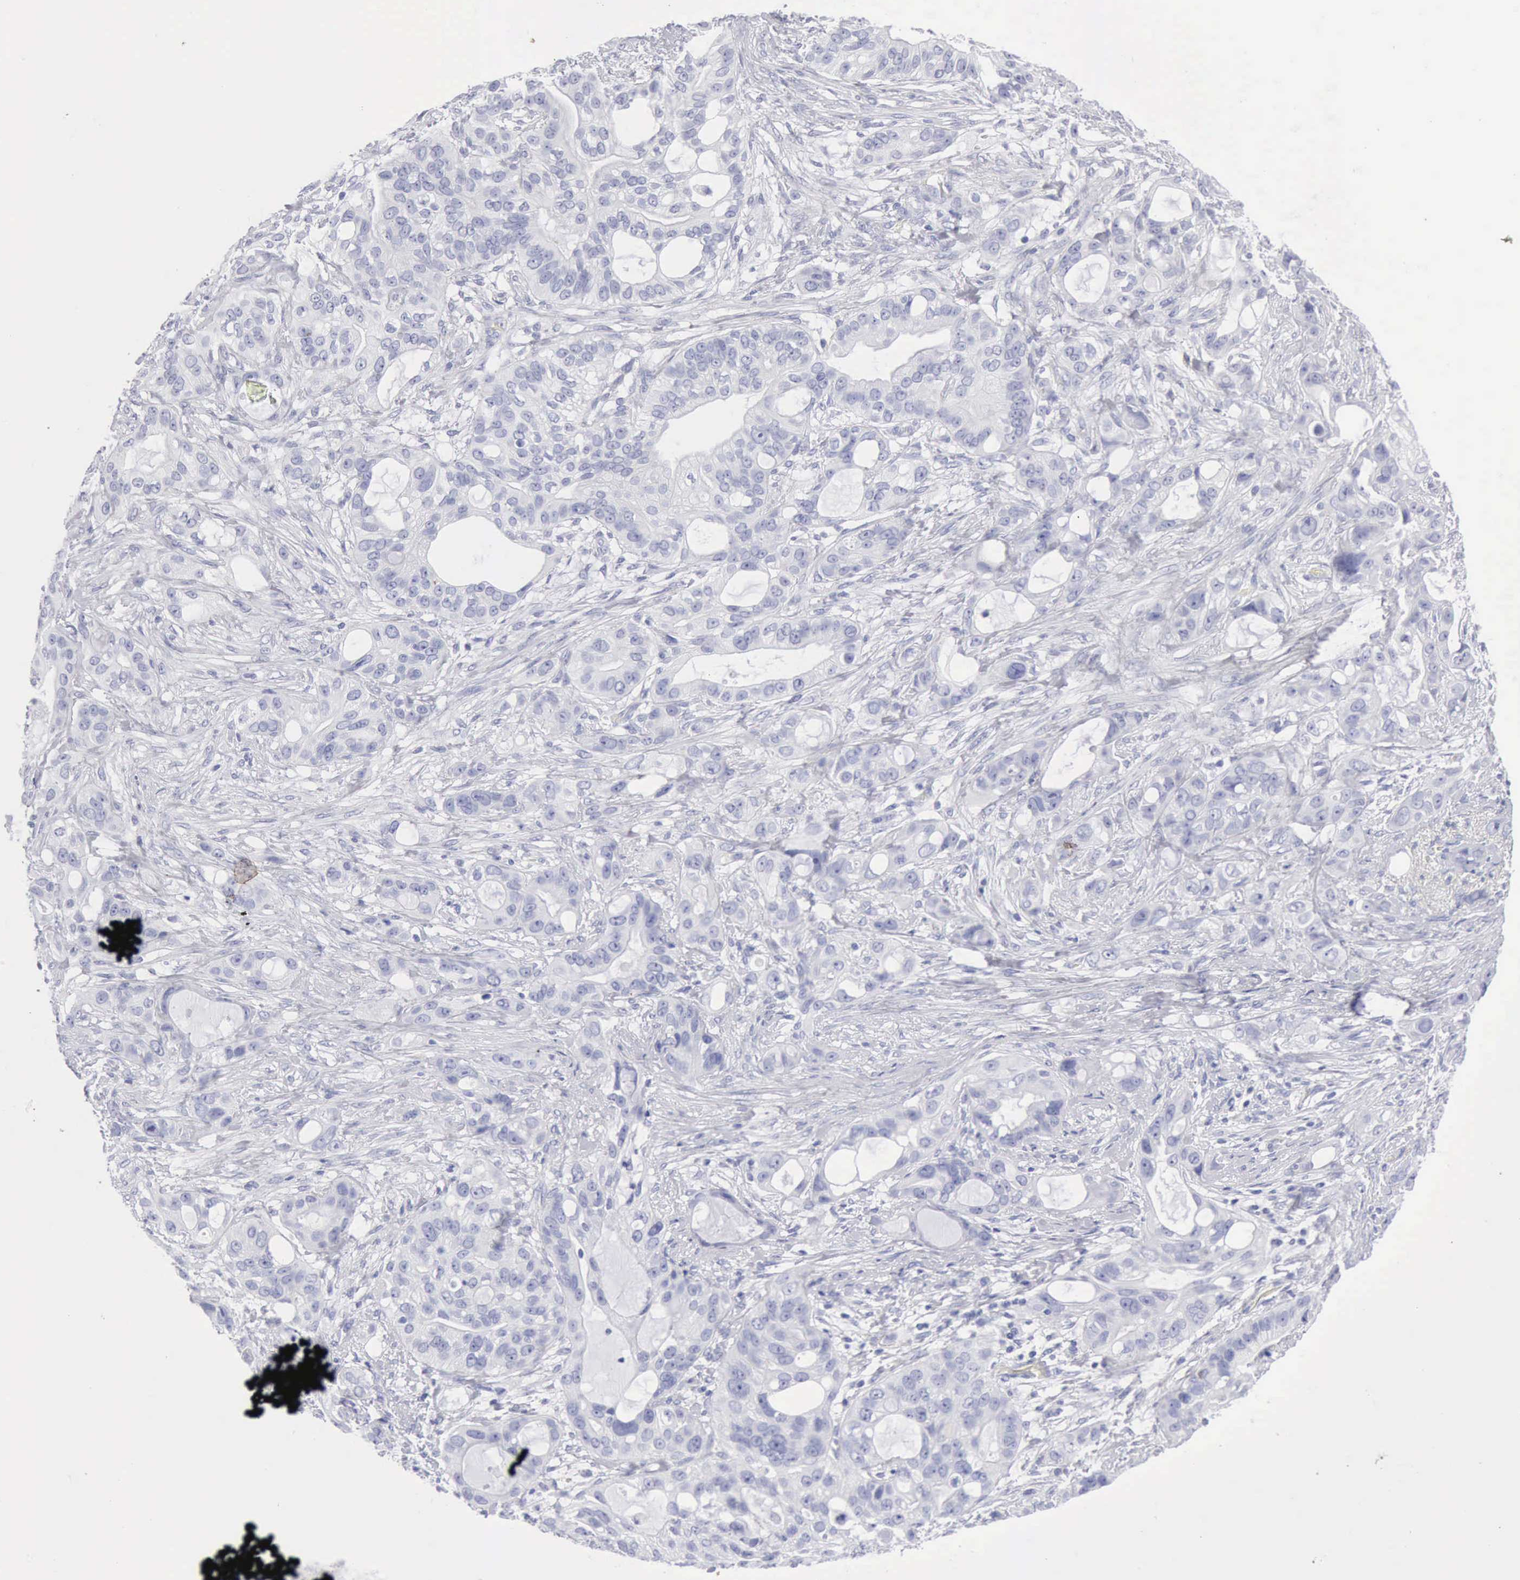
{"staining": {"intensity": "negative", "quantity": "none", "location": "none"}, "tissue": "stomach cancer", "cell_type": "Tumor cells", "image_type": "cancer", "snomed": [{"axis": "morphology", "description": "Adenocarcinoma, NOS"}, {"axis": "topography", "description": "Stomach, upper"}], "caption": "Immunohistochemical staining of human stomach adenocarcinoma demonstrates no significant staining in tumor cells.", "gene": "KRT10", "patient": {"sex": "male", "age": 47}}